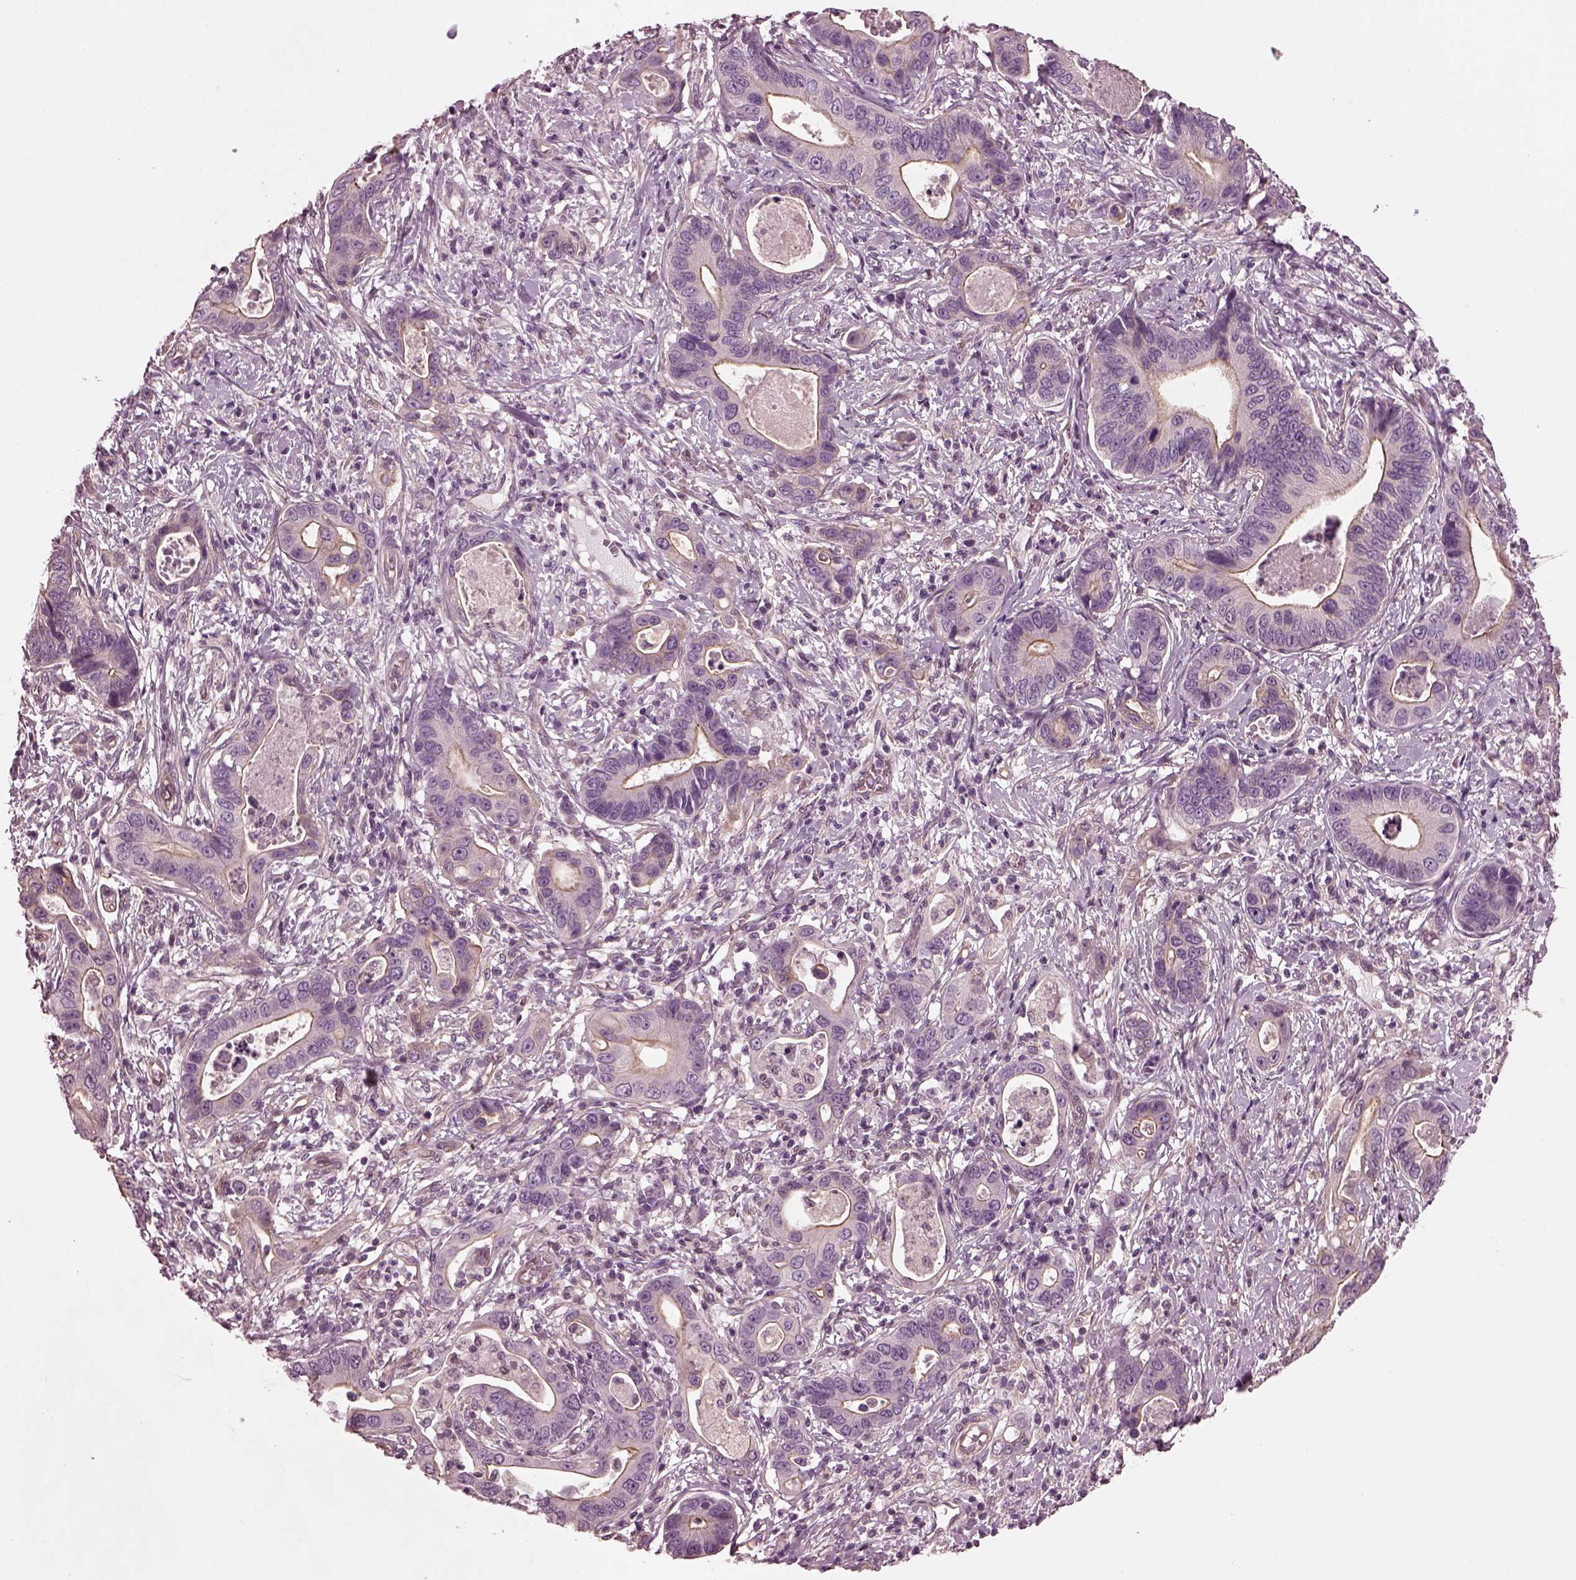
{"staining": {"intensity": "moderate", "quantity": ">75%", "location": "cytoplasmic/membranous"}, "tissue": "stomach cancer", "cell_type": "Tumor cells", "image_type": "cancer", "snomed": [{"axis": "morphology", "description": "Adenocarcinoma, NOS"}, {"axis": "topography", "description": "Stomach"}], "caption": "This histopathology image displays immunohistochemistry (IHC) staining of human stomach cancer (adenocarcinoma), with medium moderate cytoplasmic/membranous positivity in about >75% of tumor cells.", "gene": "ODAD1", "patient": {"sex": "male", "age": 84}}